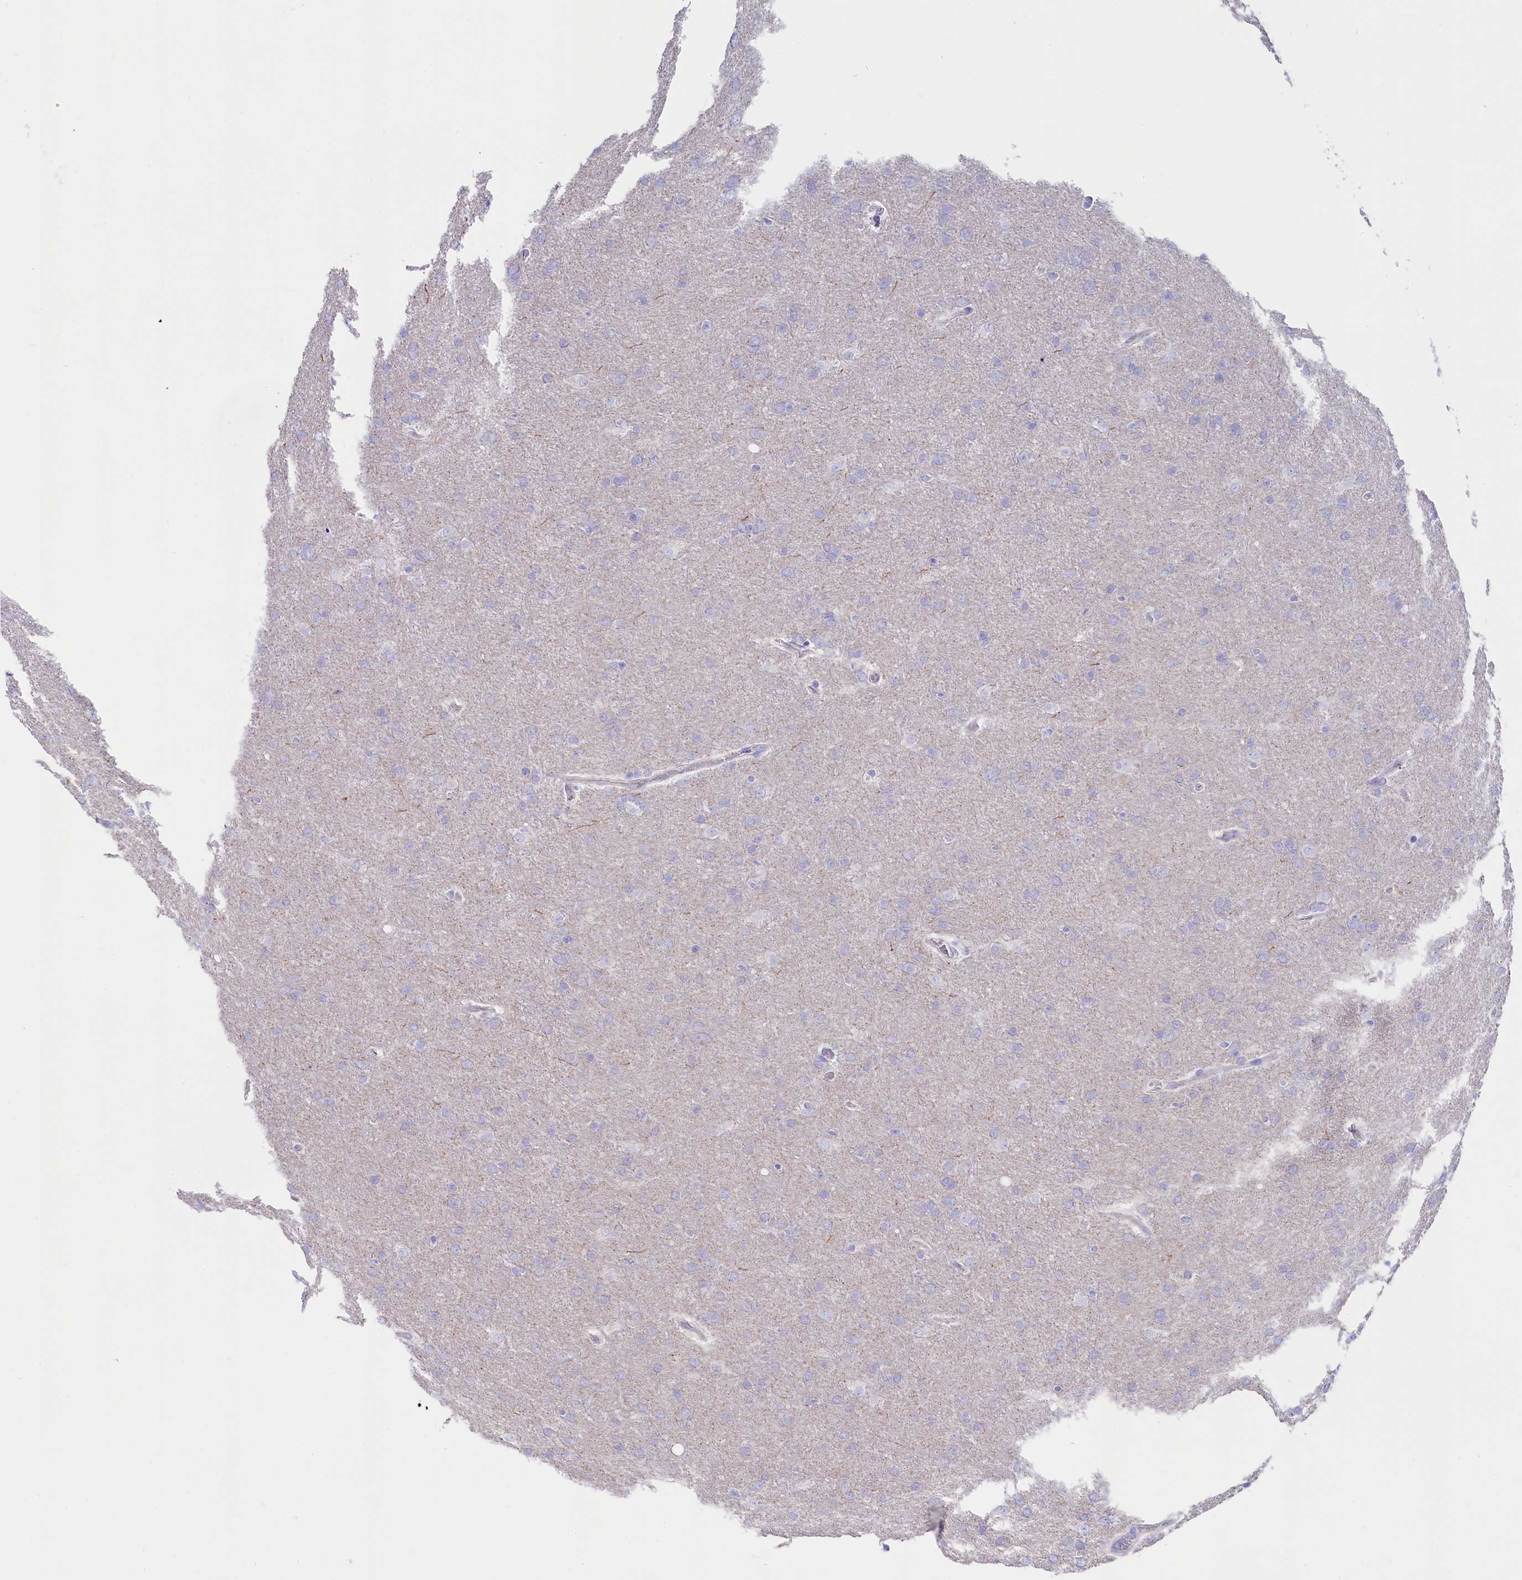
{"staining": {"intensity": "negative", "quantity": "none", "location": "none"}, "tissue": "glioma", "cell_type": "Tumor cells", "image_type": "cancer", "snomed": [{"axis": "morphology", "description": "Glioma, malignant, Low grade"}, {"axis": "topography", "description": "Brain"}], "caption": "Glioma stained for a protein using immunohistochemistry (IHC) exhibits no staining tumor cells.", "gene": "SULT2A1", "patient": {"sex": "female", "age": 32}}